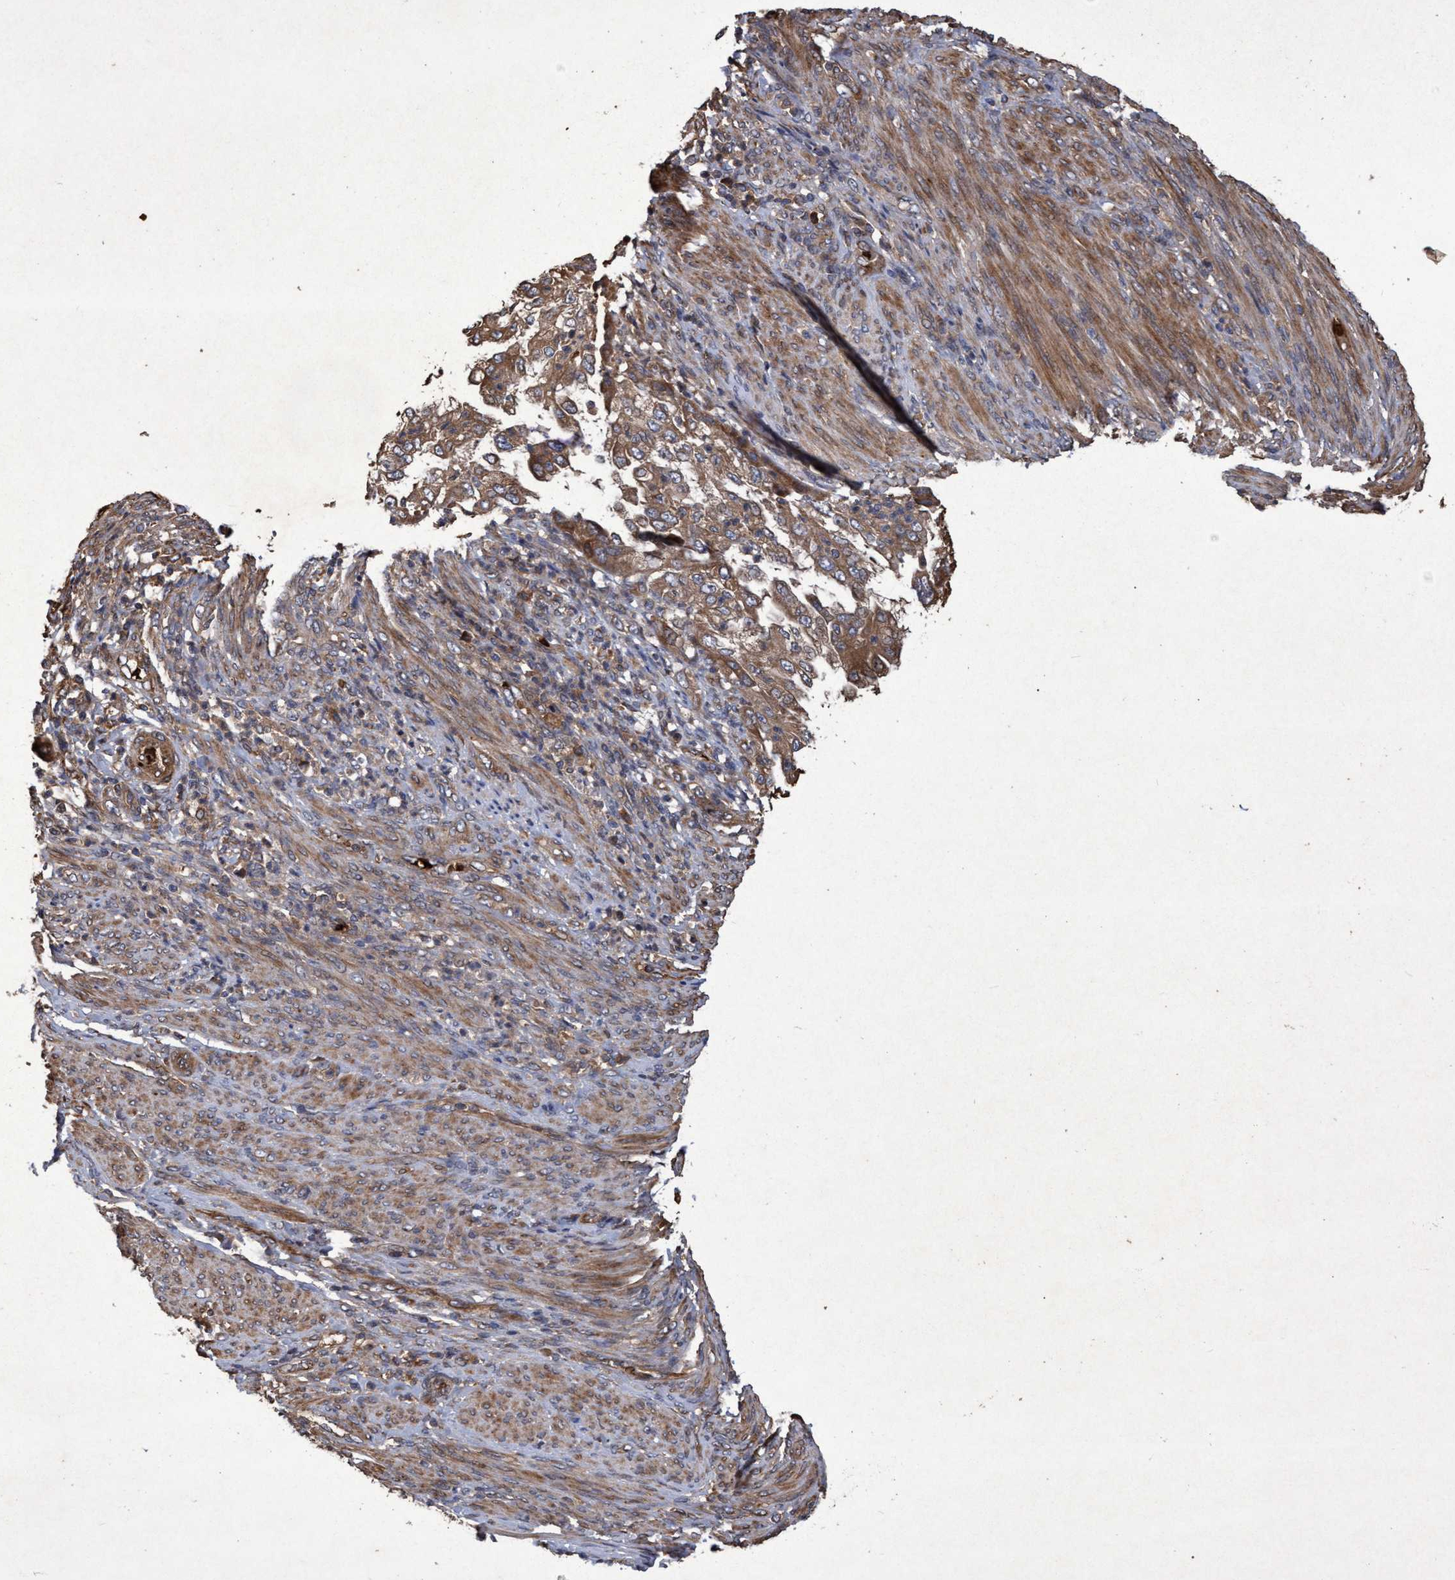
{"staining": {"intensity": "moderate", "quantity": ">75%", "location": "cytoplasmic/membranous"}, "tissue": "endometrial cancer", "cell_type": "Tumor cells", "image_type": "cancer", "snomed": [{"axis": "morphology", "description": "Adenocarcinoma, NOS"}, {"axis": "topography", "description": "Endometrium"}], "caption": "Immunohistochemical staining of human endometrial cancer reveals medium levels of moderate cytoplasmic/membranous positivity in approximately >75% of tumor cells. (DAB = brown stain, brightfield microscopy at high magnification).", "gene": "CHMP6", "patient": {"sex": "female", "age": 85}}